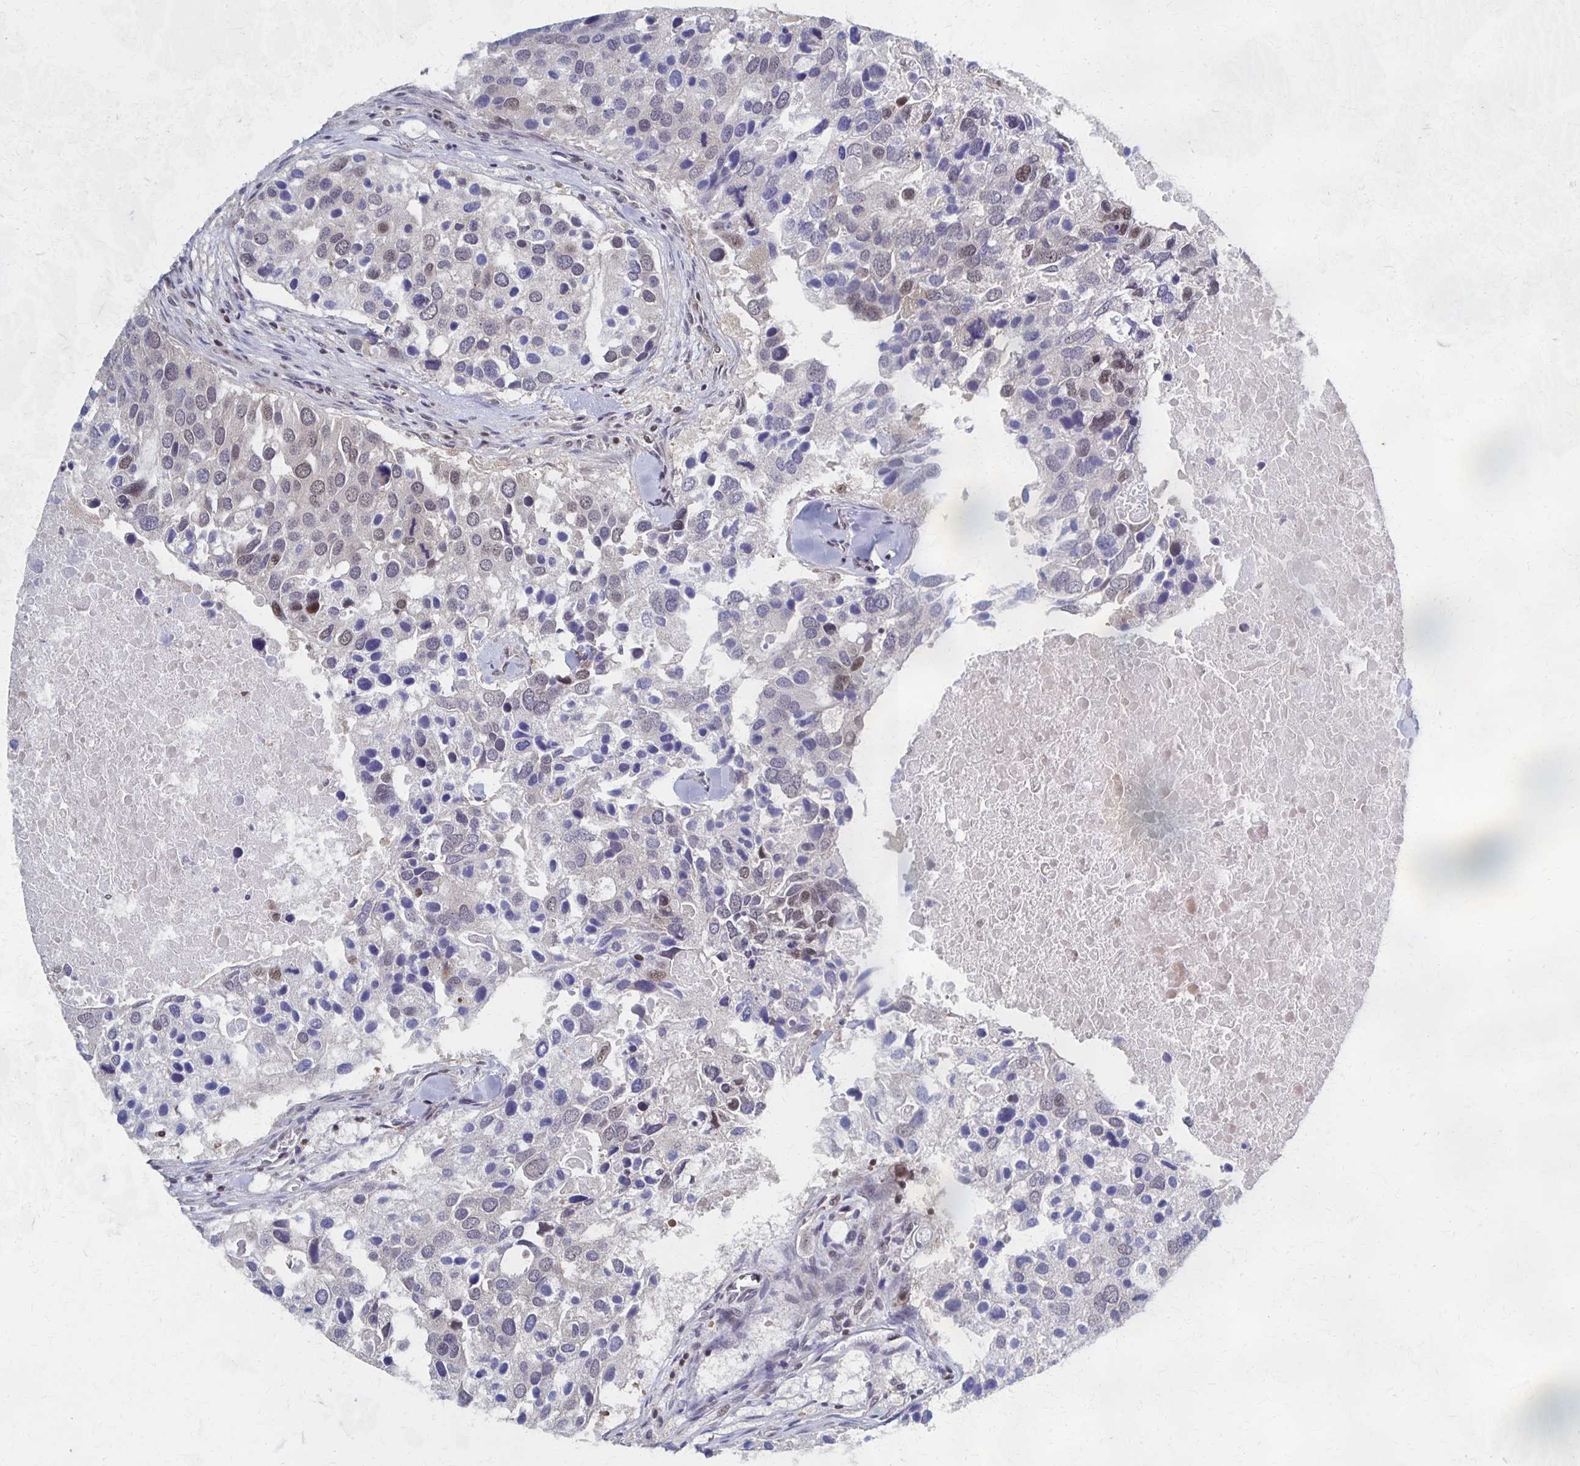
{"staining": {"intensity": "weak", "quantity": "<25%", "location": "nuclear"}, "tissue": "breast cancer", "cell_type": "Tumor cells", "image_type": "cancer", "snomed": [{"axis": "morphology", "description": "Duct carcinoma"}, {"axis": "topography", "description": "Breast"}], "caption": "The image demonstrates no significant positivity in tumor cells of breast infiltrating ductal carcinoma. The staining was performed using DAB to visualize the protein expression in brown, while the nuclei were stained in blue with hematoxylin (Magnification: 20x).", "gene": "GTF2B", "patient": {"sex": "female", "age": 83}}